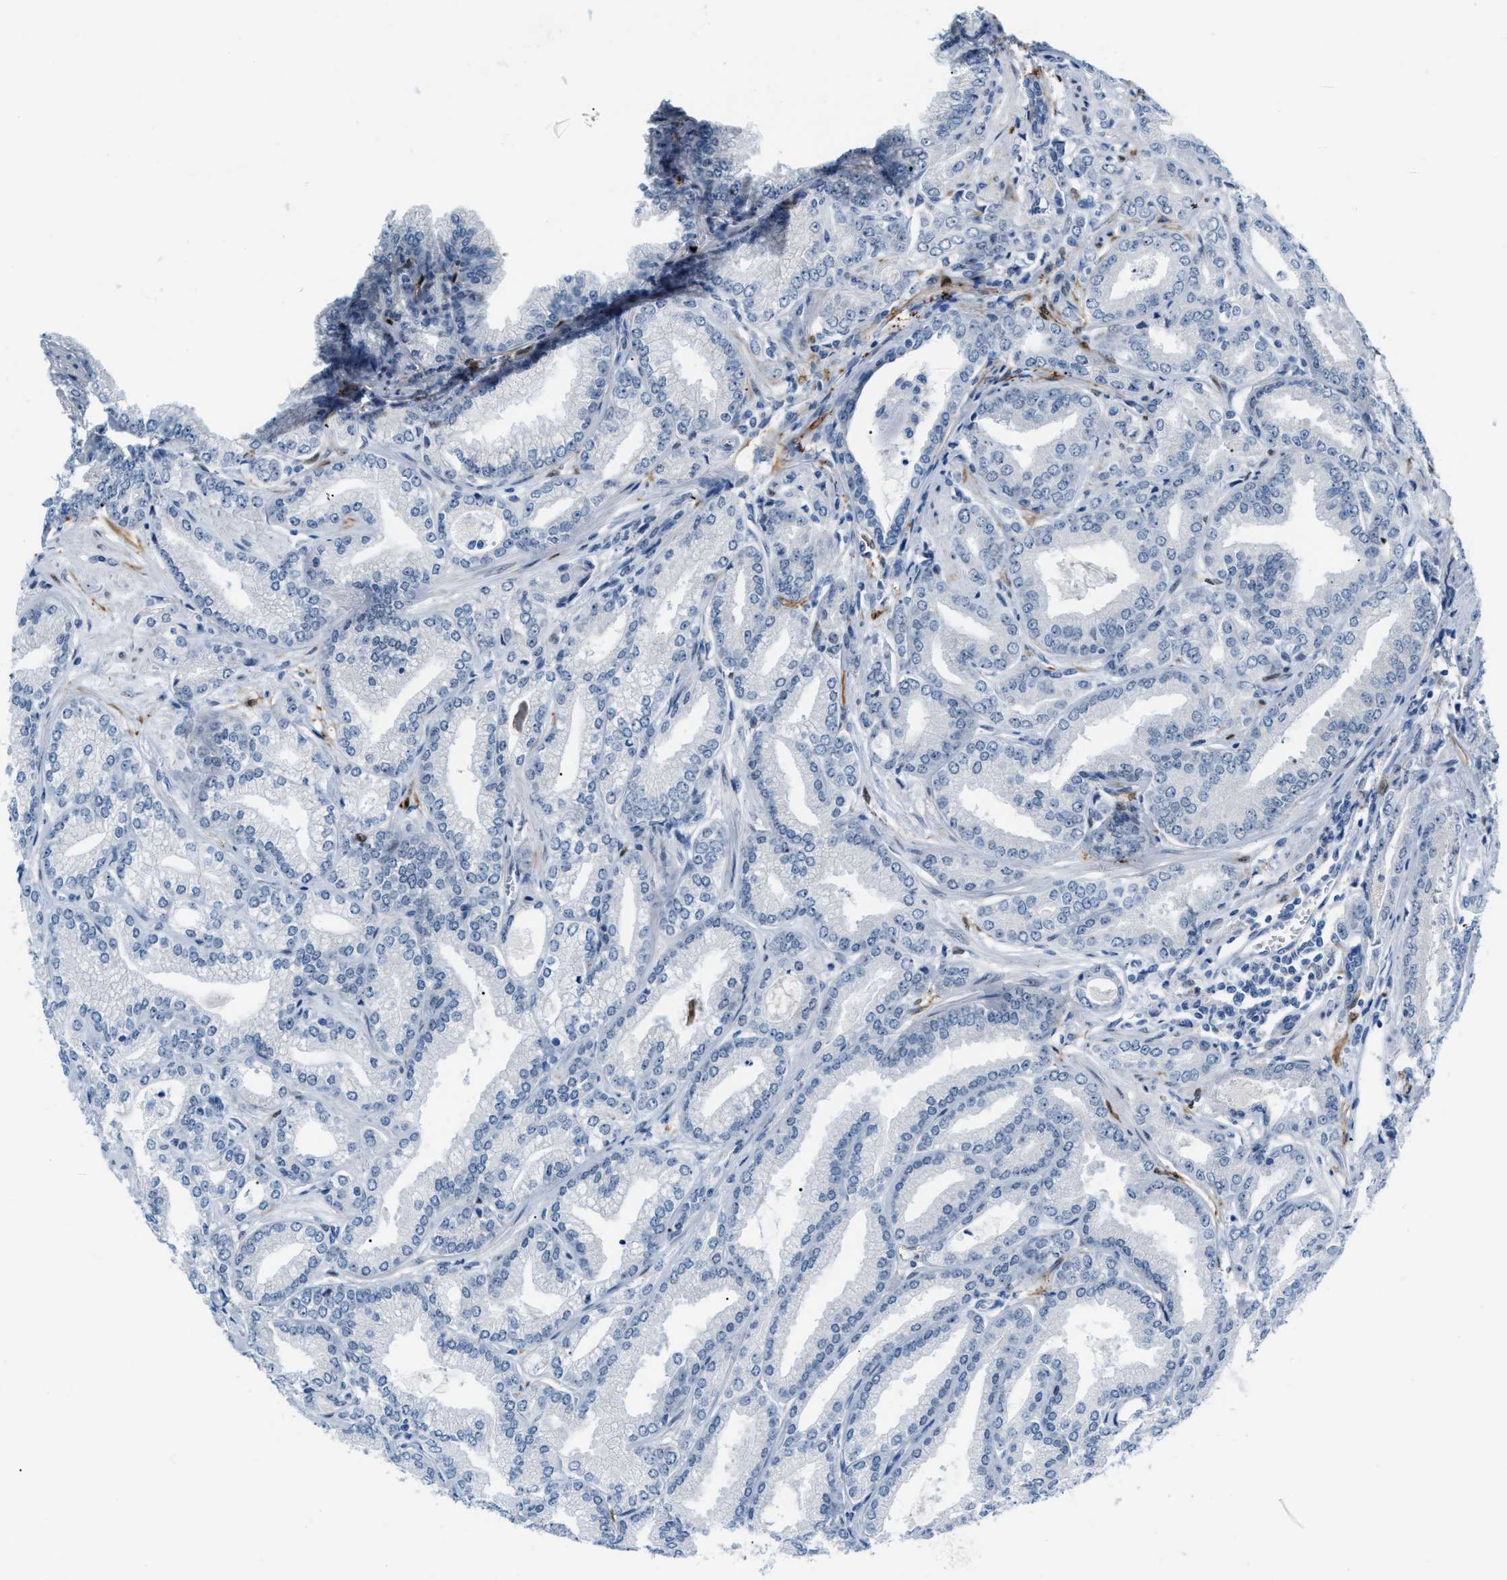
{"staining": {"intensity": "negative", "quantity": "none", "location": "none"}, "tissue": "prostate cancer", "cell_type": "Tumor cells", "image_type": "cancer", "snomed": [{"axis": "morphology", "description": "Adenocarcinoma, Low grade"}, {"axis": "topography", "description": "Prostate"}], "caption": "A micrograph of low-grade adenocarcinoma (prostate) stained for a protein shows no brown staining in tumor cells.", "gene": "PHRF1", "patient": {"sex": "male", "age": 52}}